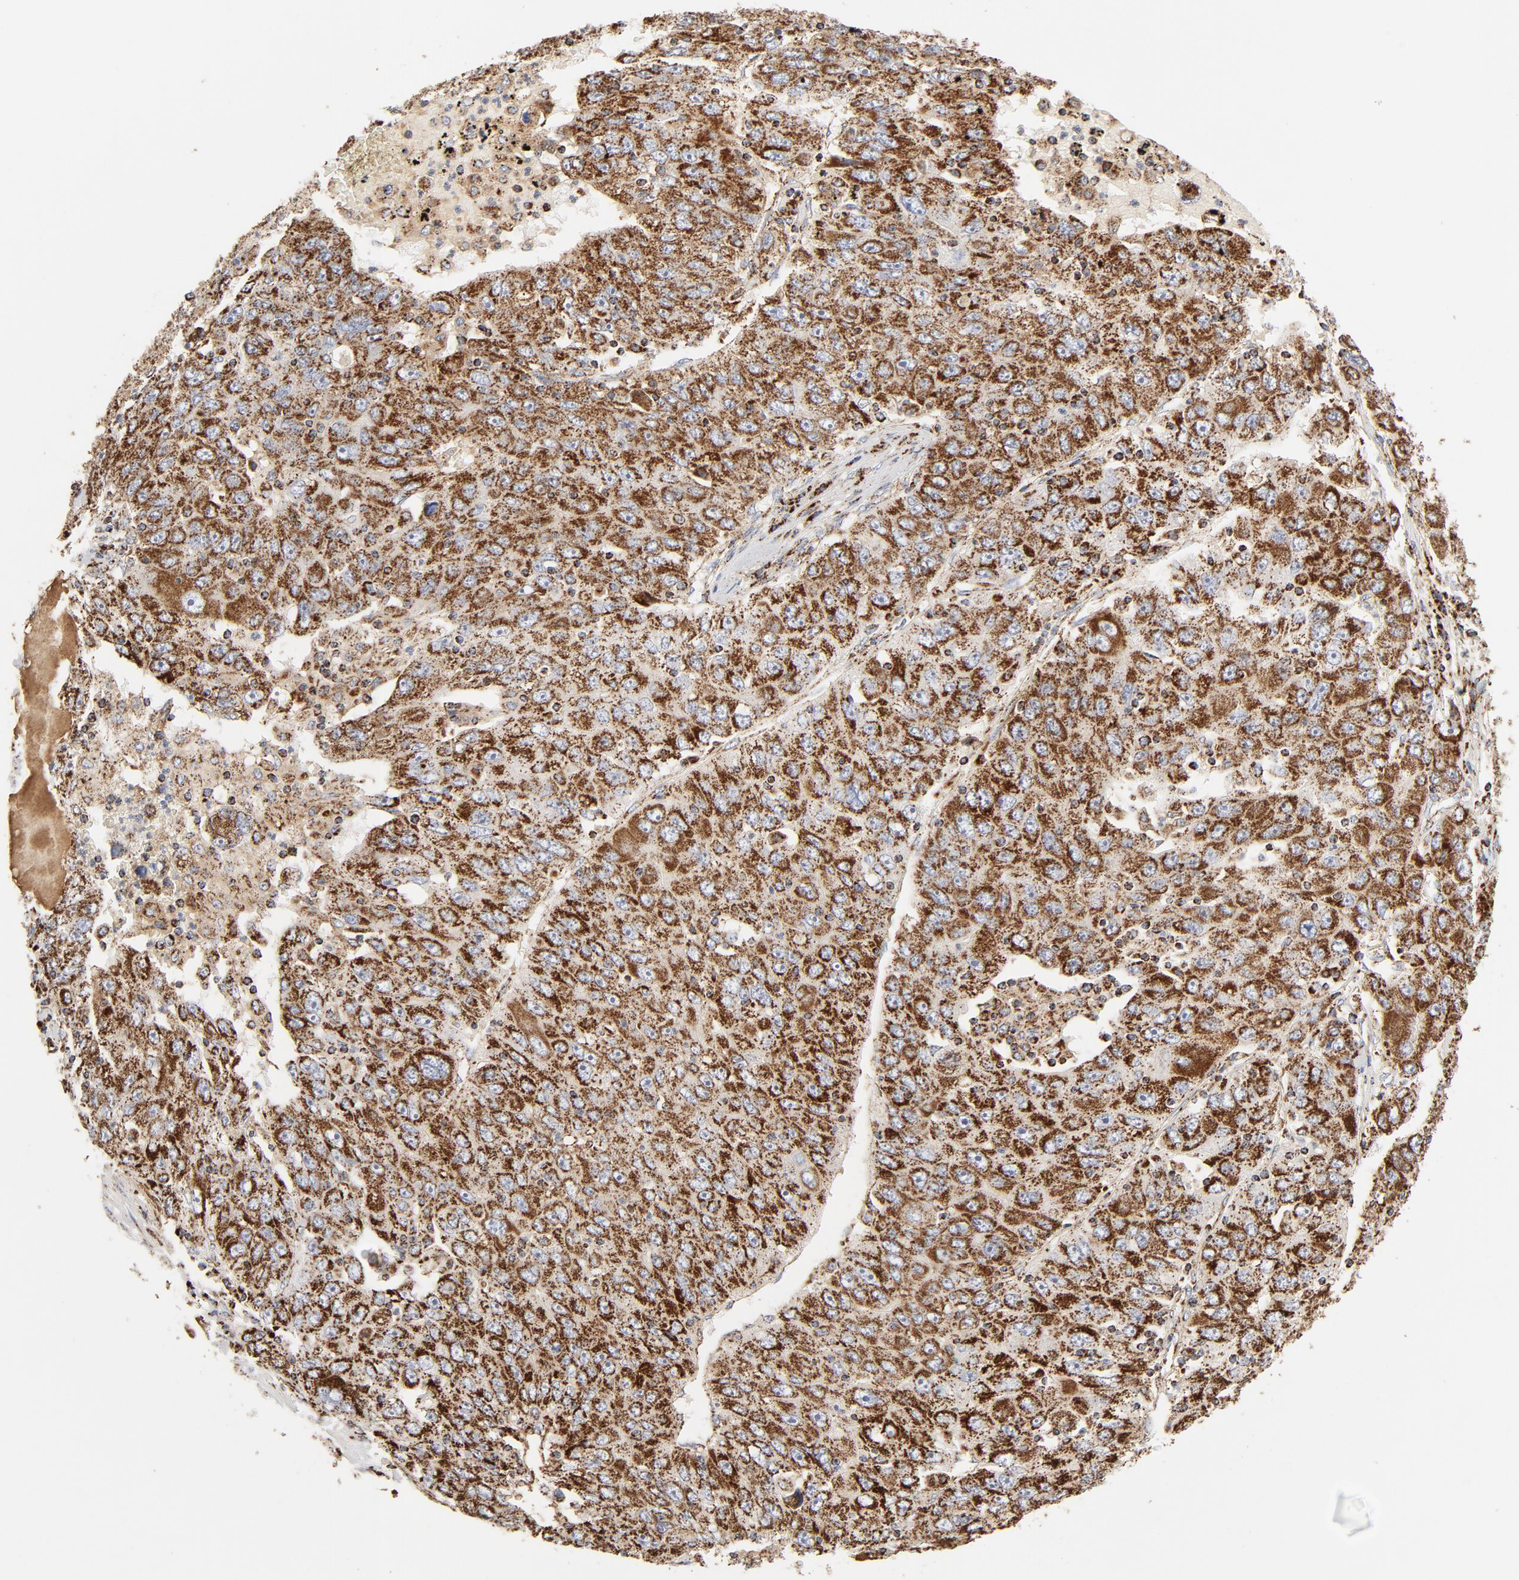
{"staining": {"intensity": "strong", "quantity": ">75%", "location": "cytoplasmic/membranous"}, "tissue": "liver cancer", "cell_type": "Tumor cells", "image_type": "cancer", "snomed": [{"axis": "morphology", "description": "Carcinoma, Hepatocellular, NOS"}, {"axis": "topography", "description": "Liver"}], "caption": "About >75% of tumor cells in human hepatocellular carcinoma (liver) show strong cytoplasmic/membranous protein staining as visualized by brown immunohistochemical staining.", "gene": "PCNX4", "patient": {"sex": "male", "age": 49}}